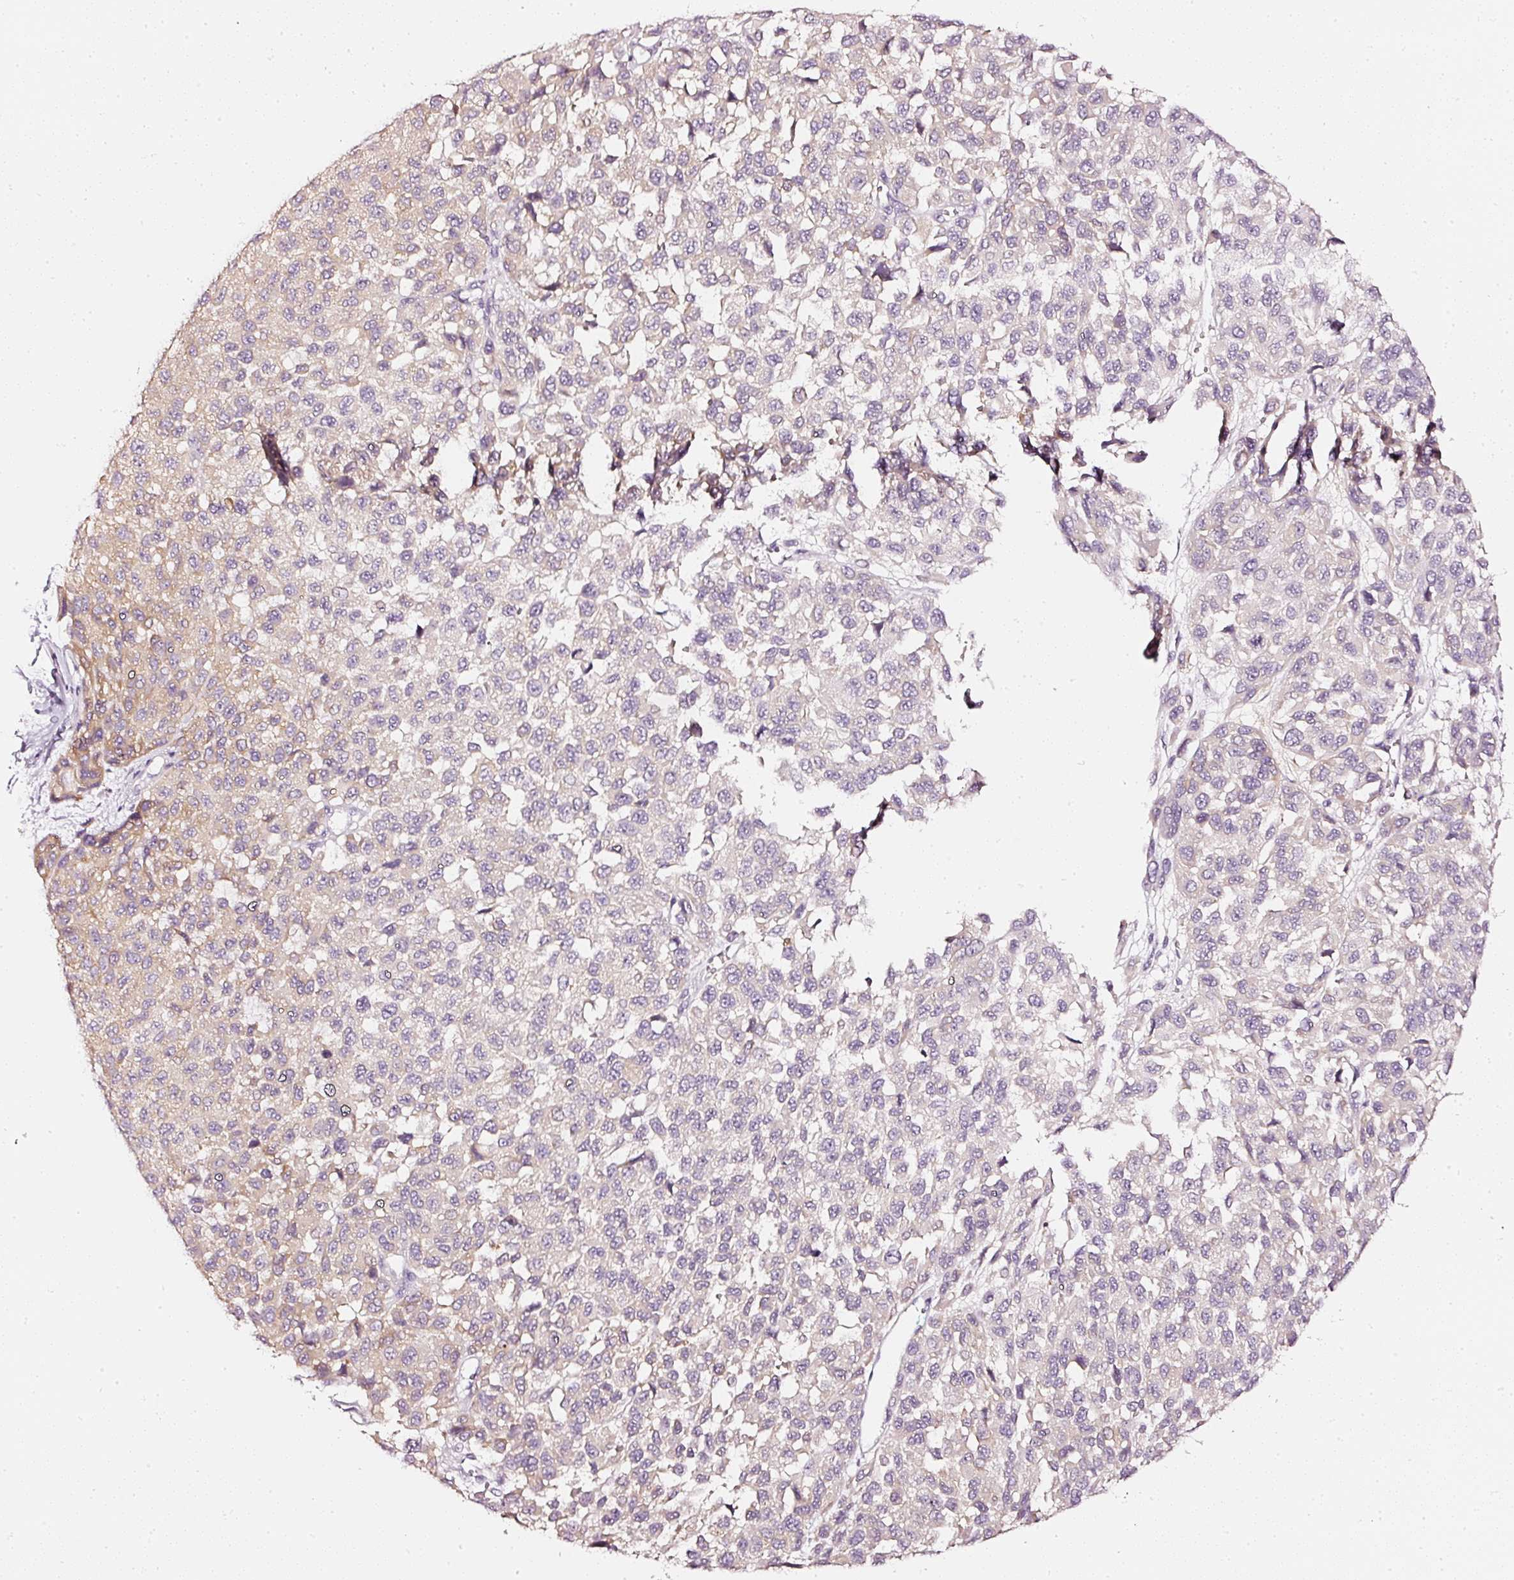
{"staining": {"intensity": "weak", "quantity": ">75%", "location": "cytoplasmic/membranous"}, "tissue": "melanoma", "cell_type": "Tumor cells", "image_type": "cancer", "snomed": [{"axis": "morphology", "description": "Malignant melanoma, NOS"}, {"axis": "topography", "description": "Skin"}], "caption": "This is an image of immunohistochemistry (IHC) staining of melanoma, which shows weak staining in the cytoplasmic/membranous of tumor cells.", "gene": "CNP", "patient": {"sex": "male", "age": 62}}